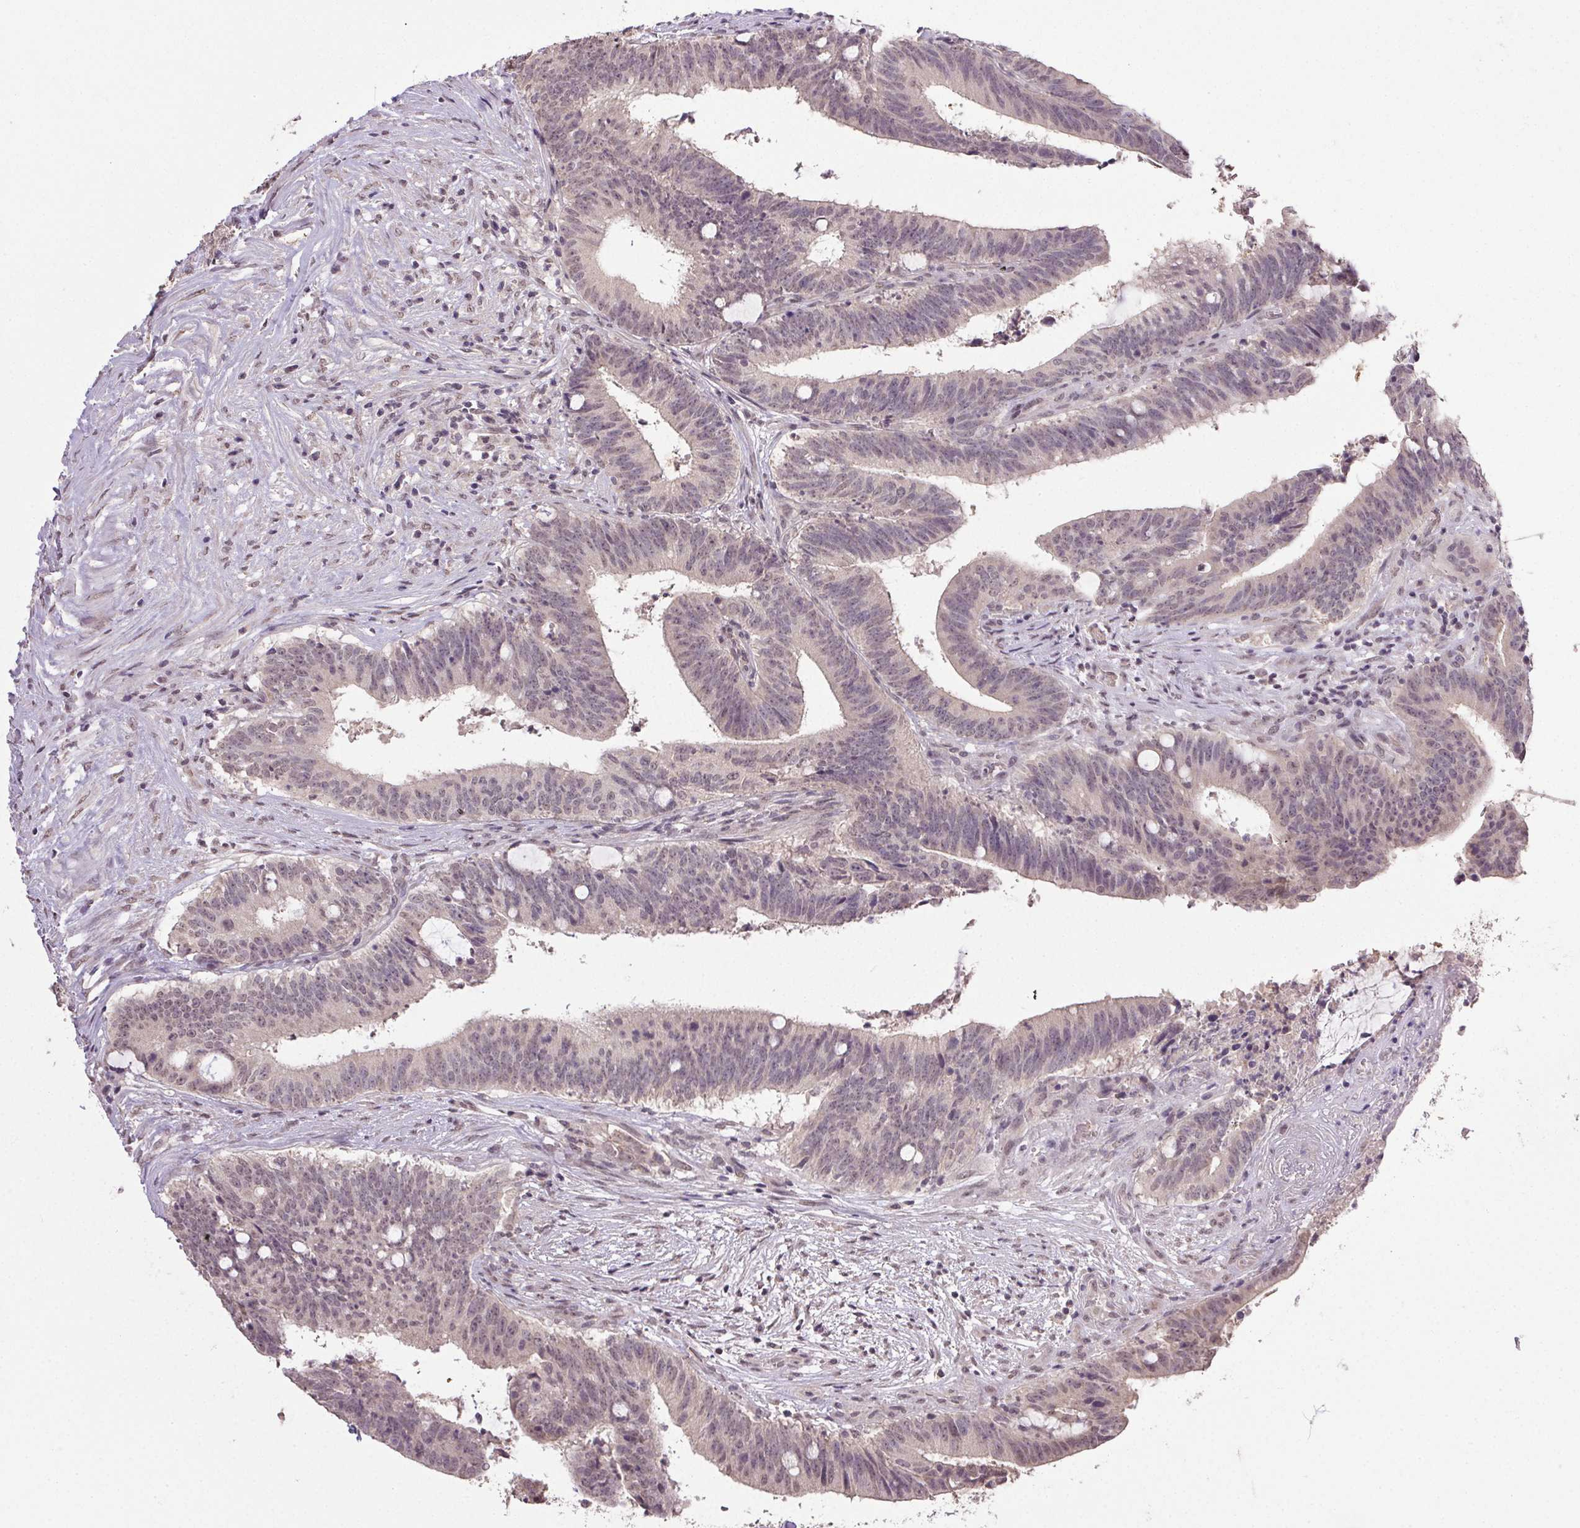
{"staining": {"intensity": "weak", "quantity": "<25%", "location": "nuclear"}, "tissue": "colorectal cancer", "cell_type": "Tumor cells", "image_type": "cancer", "snomed": [{"axis": "morphology", "description": "Adenocarcinoma, NOS"}, {"axis": "topography", "description": "Colon"}], "caption": "Tumor cells are negative for protein expression in human colorectal cancer. Nuclei are stained in blue.", "gene": "PPP4R4", "patient": {"sex": "female", "age": 43}}